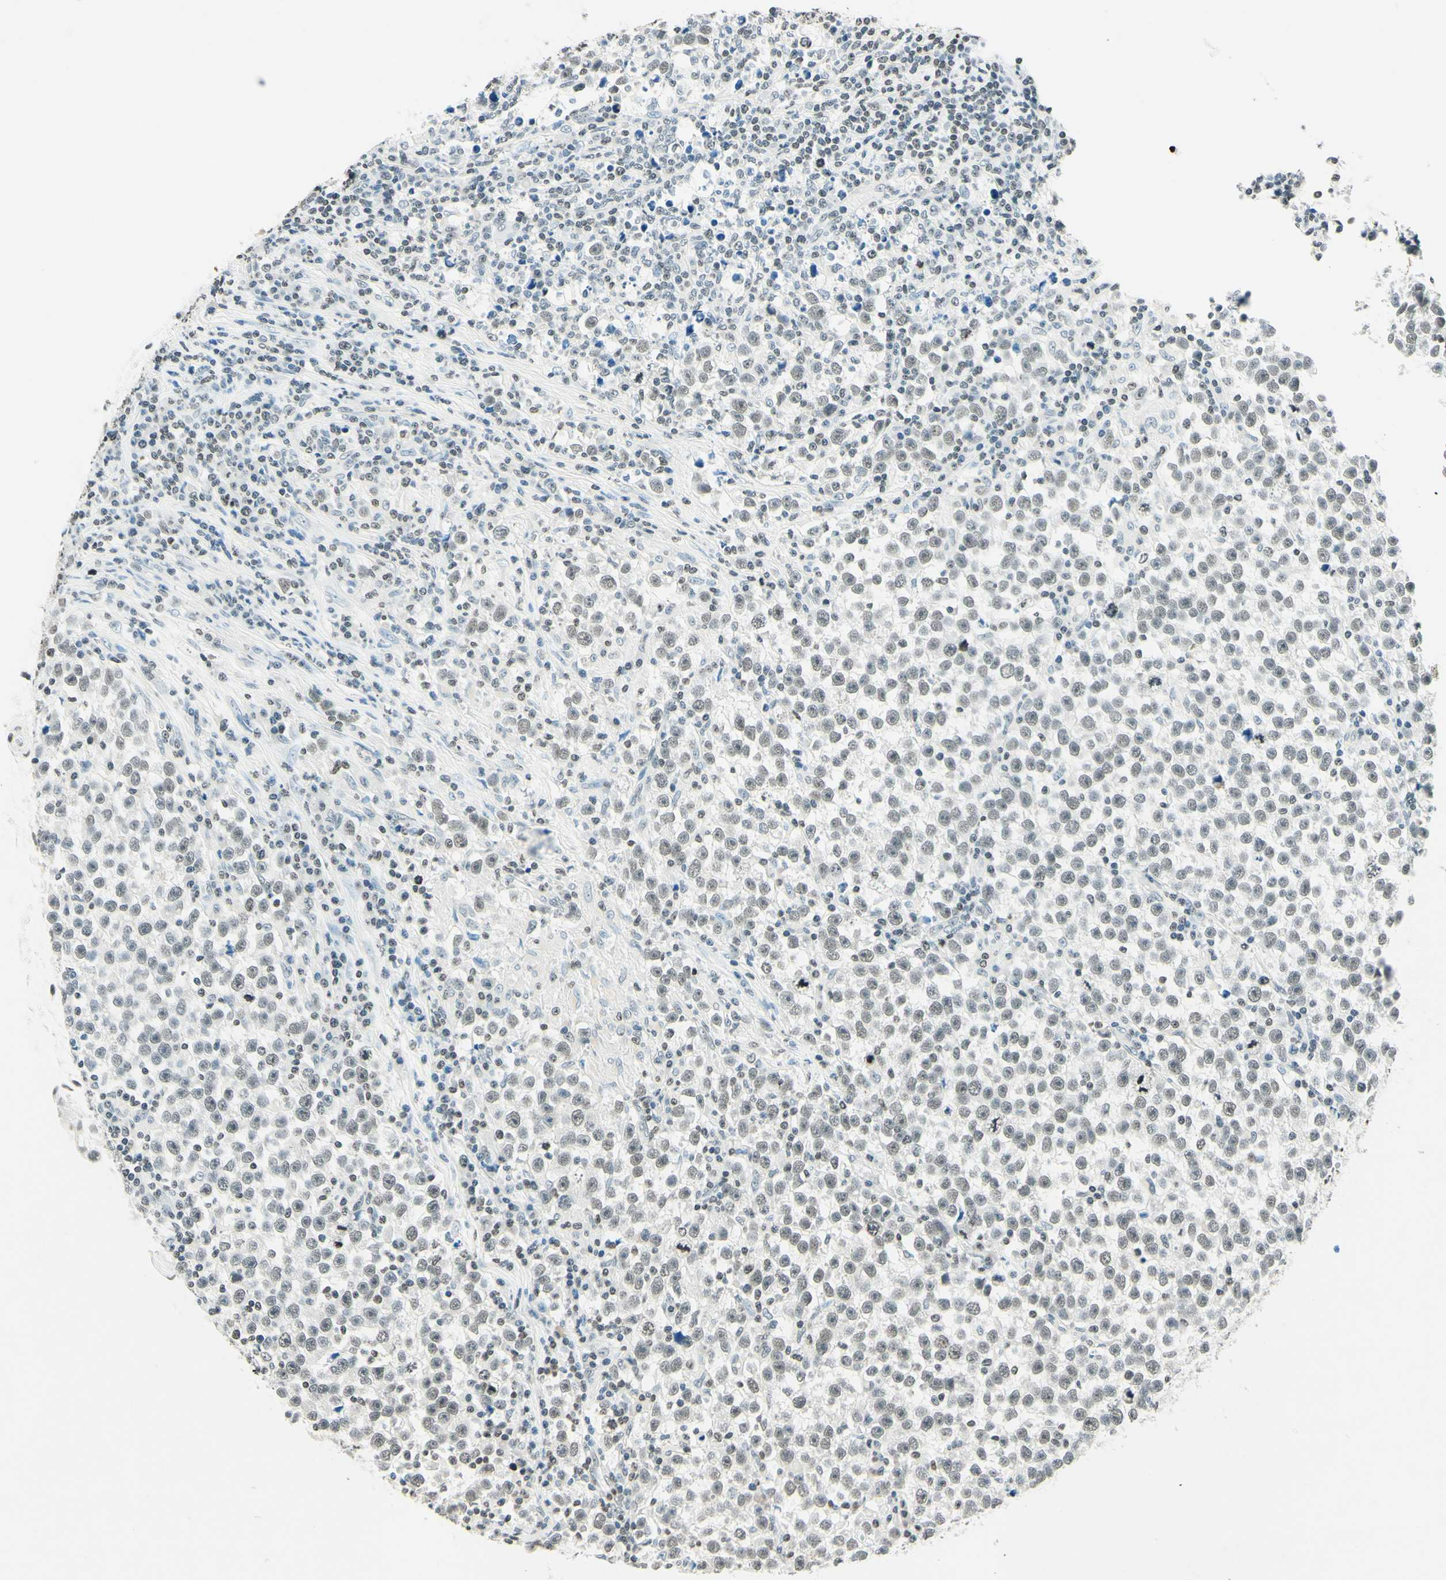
{"staining": {"intensity": "weak", "quantity": "25%-75%", "location": "nuclear"}, "tissue": "testis cancer", "cell_type": "Tumor cells", "image_type": "cancer", "snomed": [{"axis": "morphology", "description": "Seminoma, NOS"}, {"axis": "topography", "description": "Testis"}], "caption": "Immunohistochemical staining of testis cancer (seminoma) reveals weak nuclear protein expression in approximately 25%-75% of tumor cells.", "gene": "MSH2", "patient": {"sex": "male", "age": 43}}